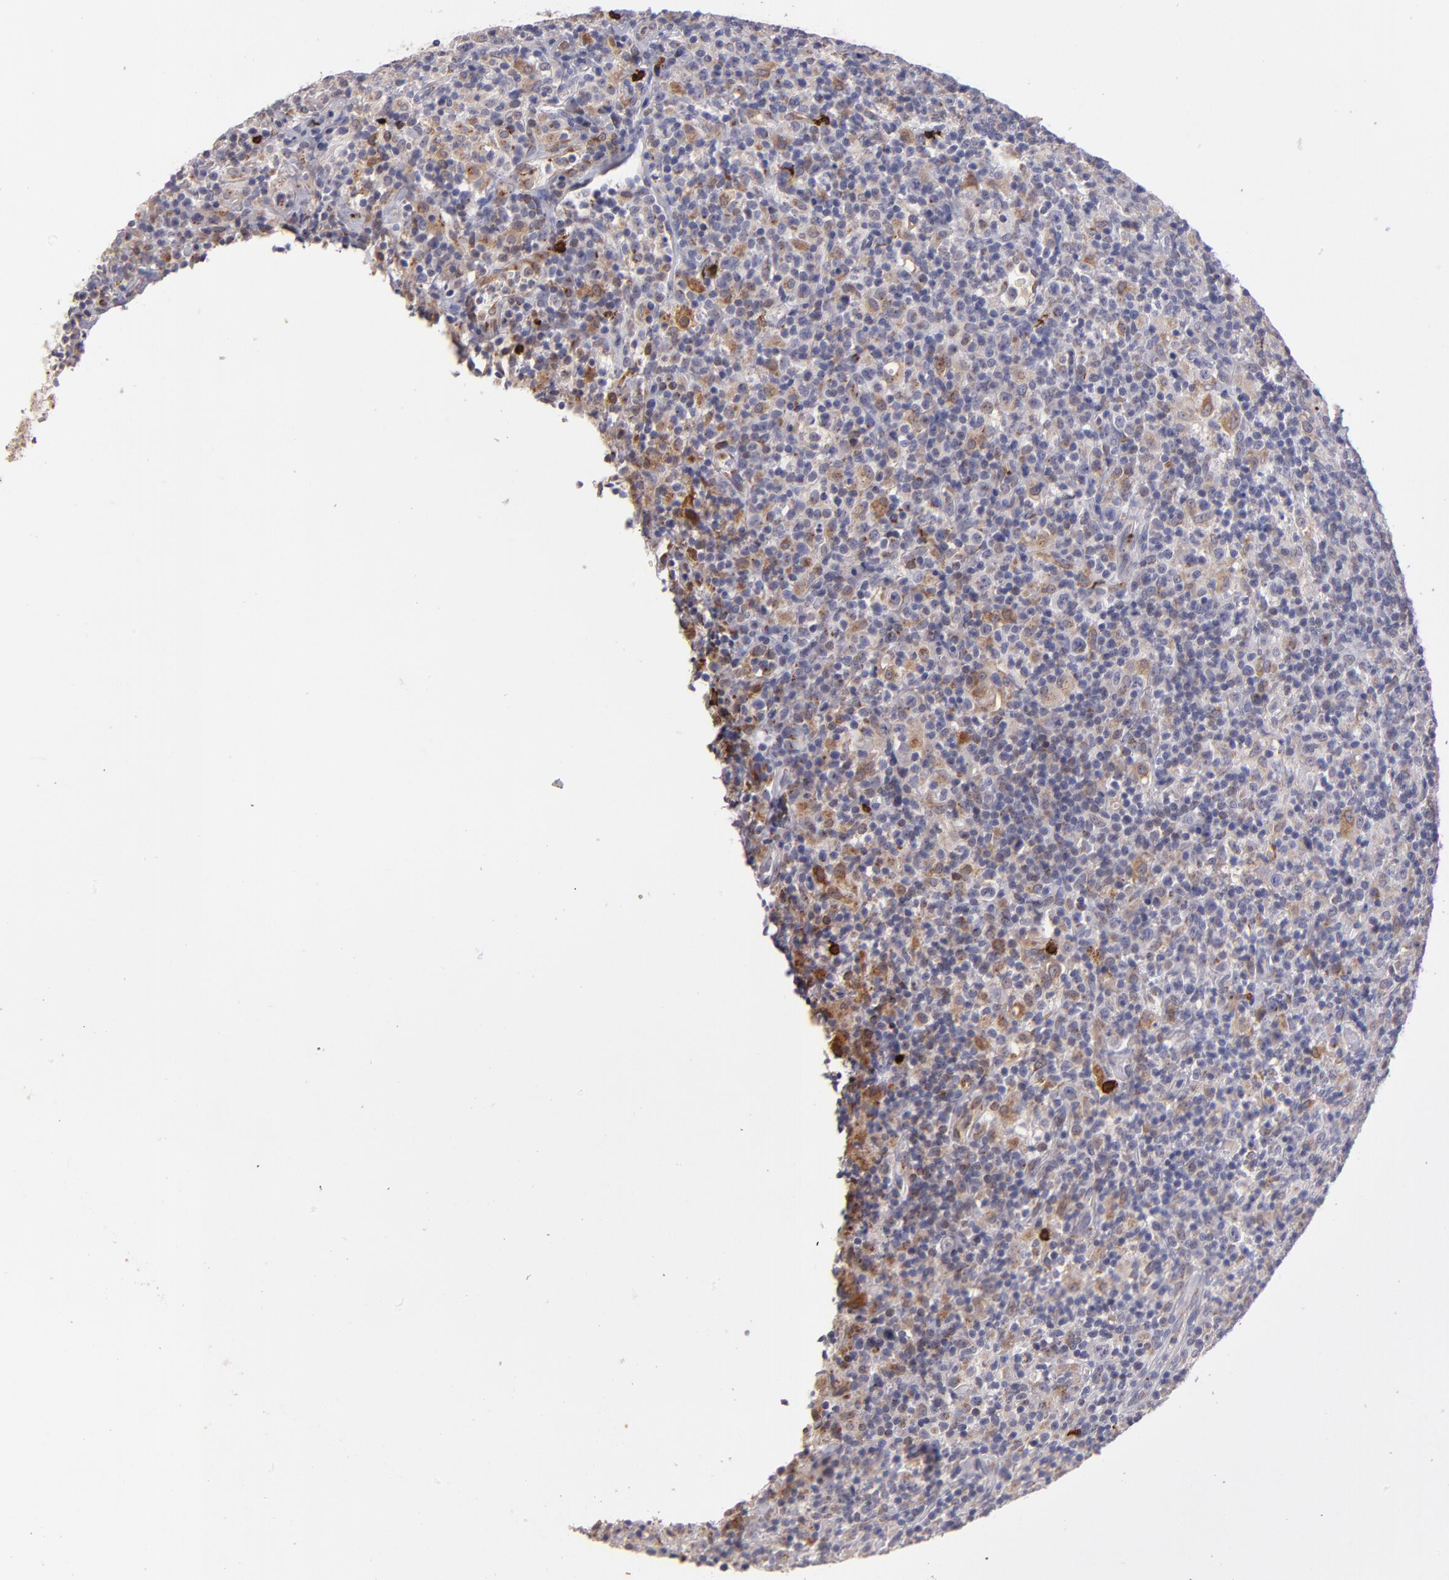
{"staining": {"intensity": "weak", "quantity": ">75%", "location": "cytoplasmic/membranous"}, "tissue": "lymphoma", "cell_type": "Tumor cells", "image_type": "cancer", "snomed": [{"axis": "morphology", "description": "Hodgkin's disease, NOS"}, {"axis": "topography", "description": "Lymph node"}], "caption": "Brown immunohistochemical staining in human Hodgkin's disease displays weak cytoplasmic/membranous expression in approximately >75% of tumor cells. The staining was performed using DAB to visualize the protein expression in brown, while the nuclei were stained in blue with hematoxylin (Magnification: 20x).", "gene": "PTGS1", "patient": {"sex": "male", "age": 65}}